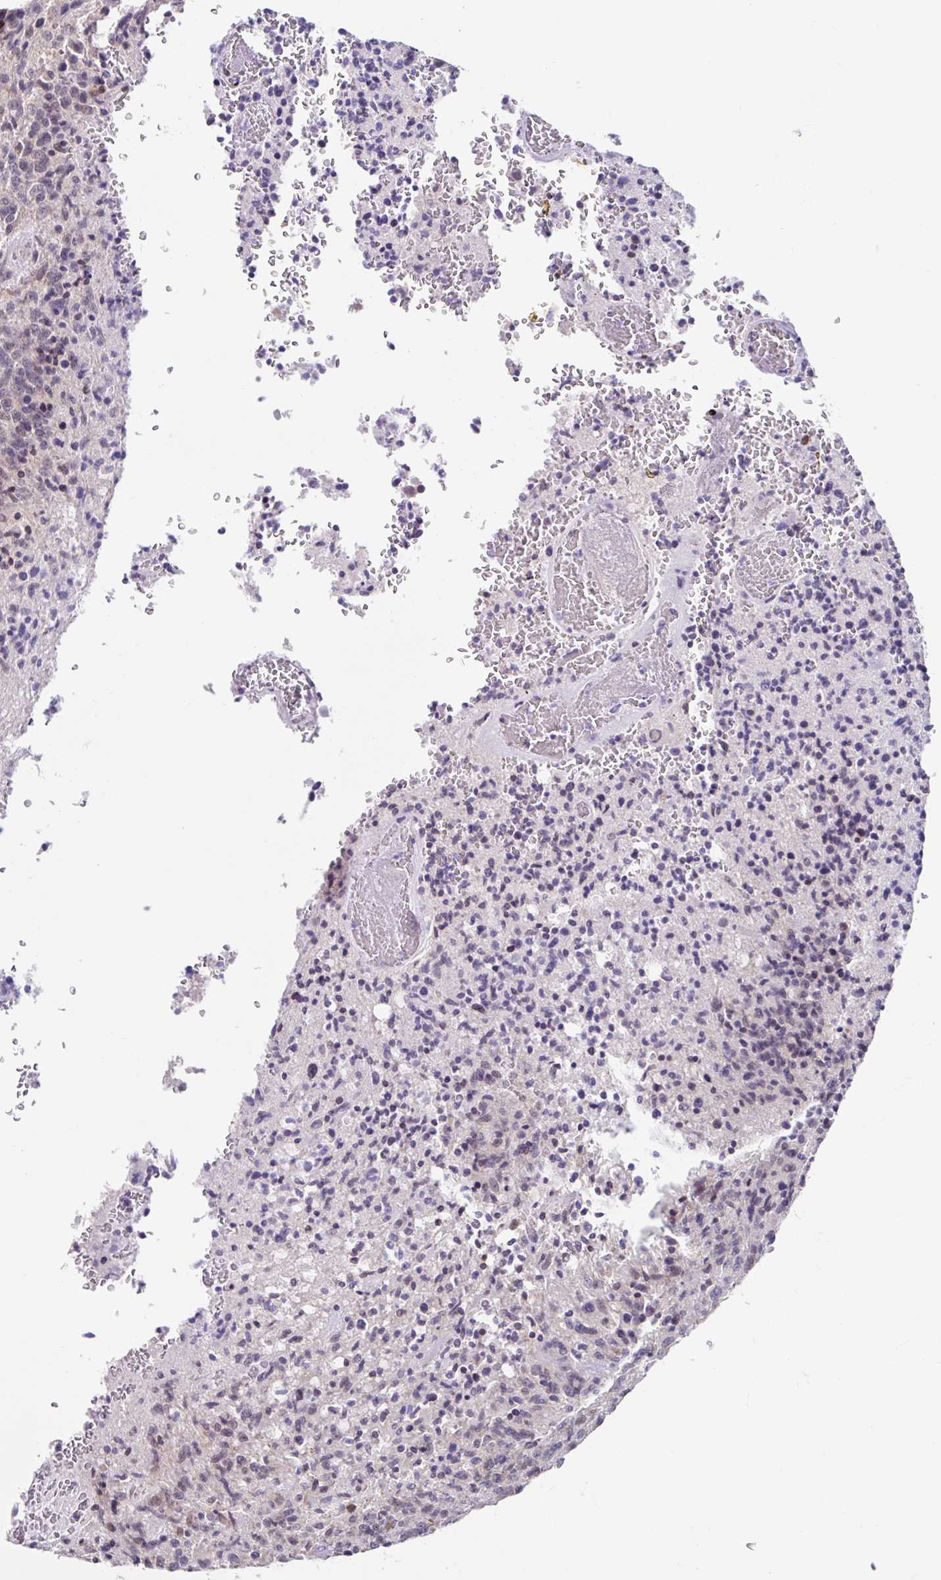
{"staining": {"intensity": "weak", "quantity": "<25%", "location": "cytoplasmic/membranous"}, "tissue": "glioma", "cell_type": "Tumor cells", "image_type": "cancer", "snomed": [{"axis": "morphology", "description": "Glioma, malignant, High grade"}, {"axis": "topography", "description": "Brain"}], "caption": "Immunohistochemistry of malignant glioma (high-grade) reveals no positivity in tumor cells. (DAB (3,3'-diaminobenzidine) IHC, high magnification).", "gene": "NT5C1B", "patient": {"sex": "male", "age": 36}}